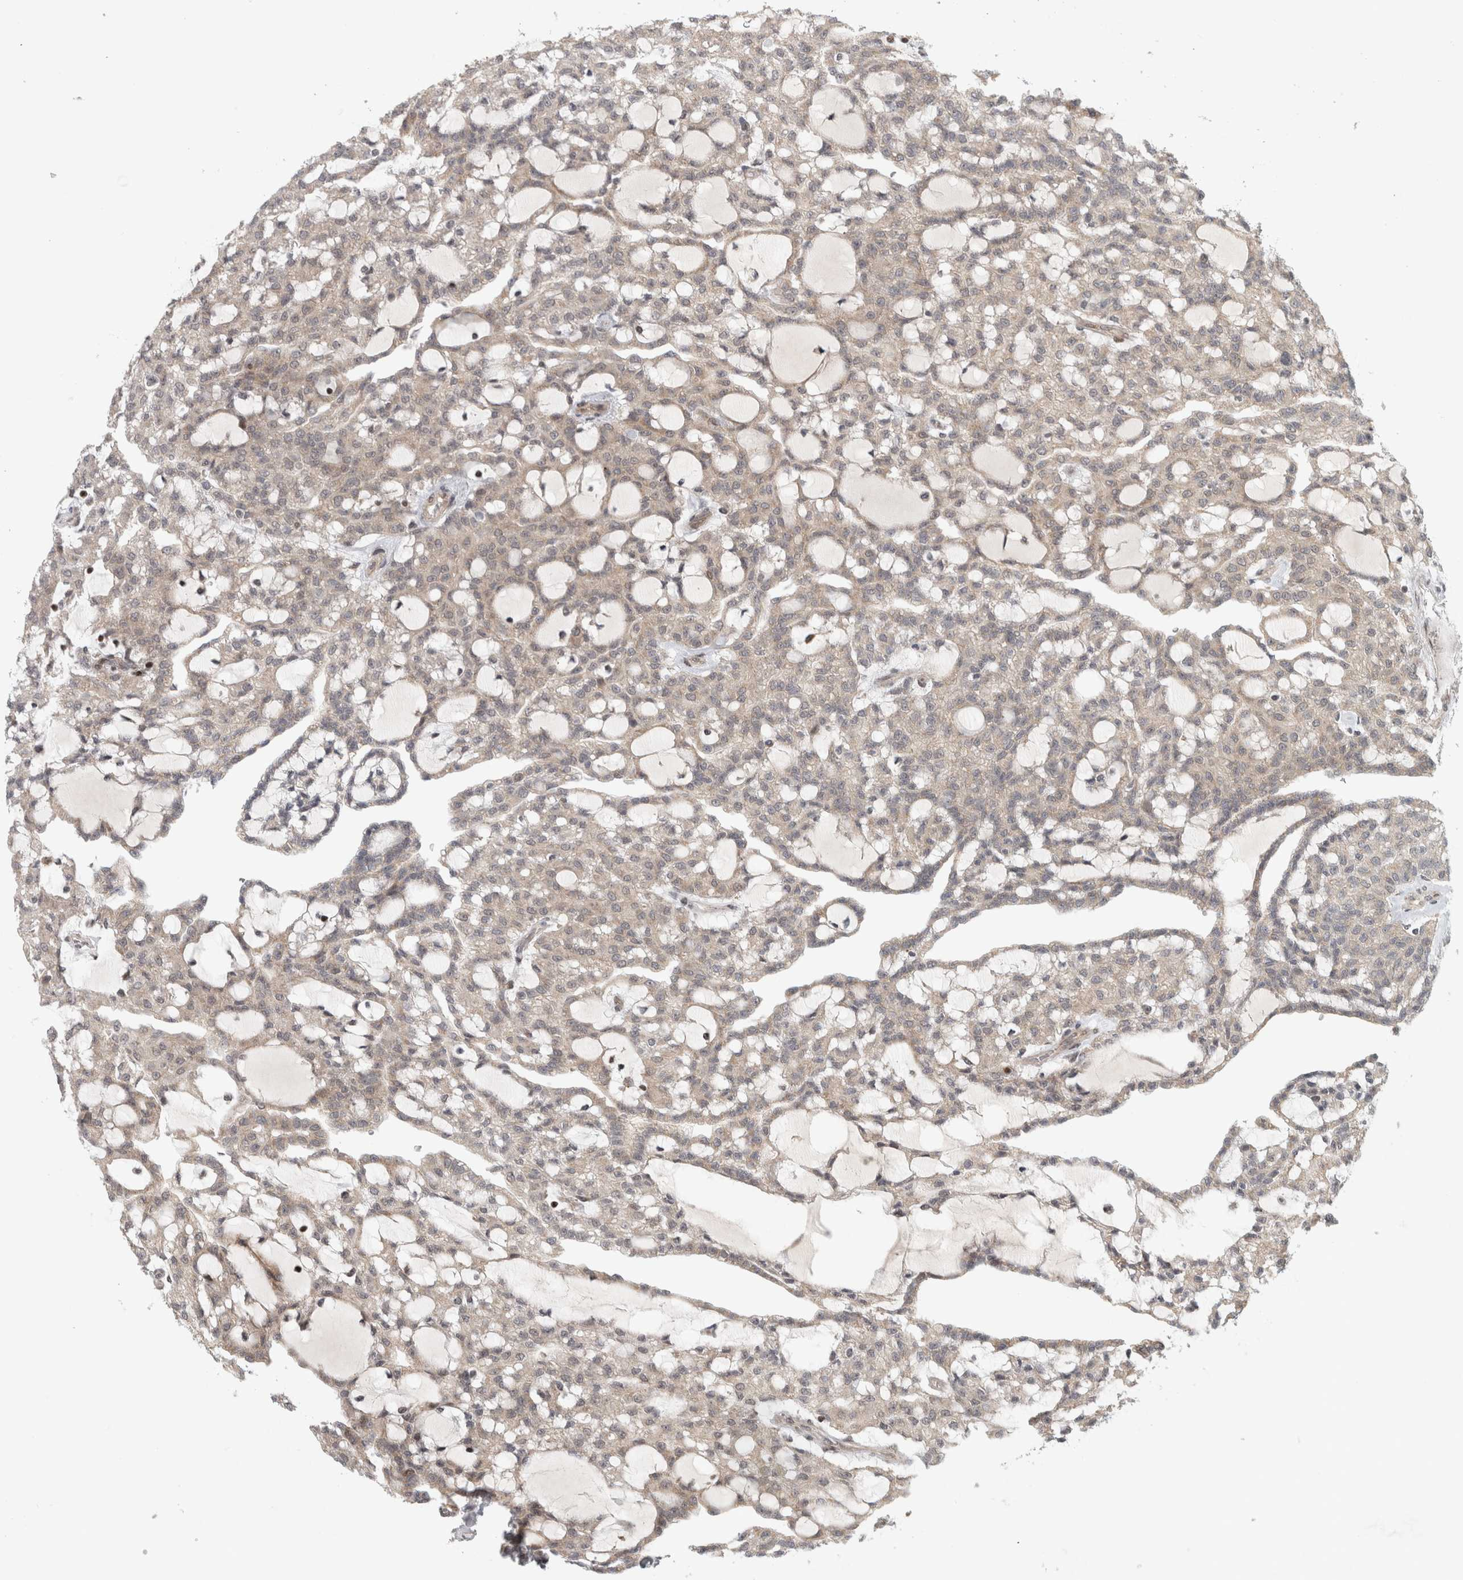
{"staining": {"intensity": "negative", "quantity": "none", "location": "none"}, "tissue": "renal cancer", "cell_type": "Tumor cells", "image_type": "cancer", "snomed": [{"axis": "morphology", "description": "Adenocarcinoma, NOS"}, {"axis": "topography", "description": "Kidney"}], "caption": "A high-resolution micrograph shows immunohistochemistry staining of renal cancer, which reveals no significant staining in tumor cells.", "gene": "KDM8", "patient": {"sex": "male", "age": 63}}